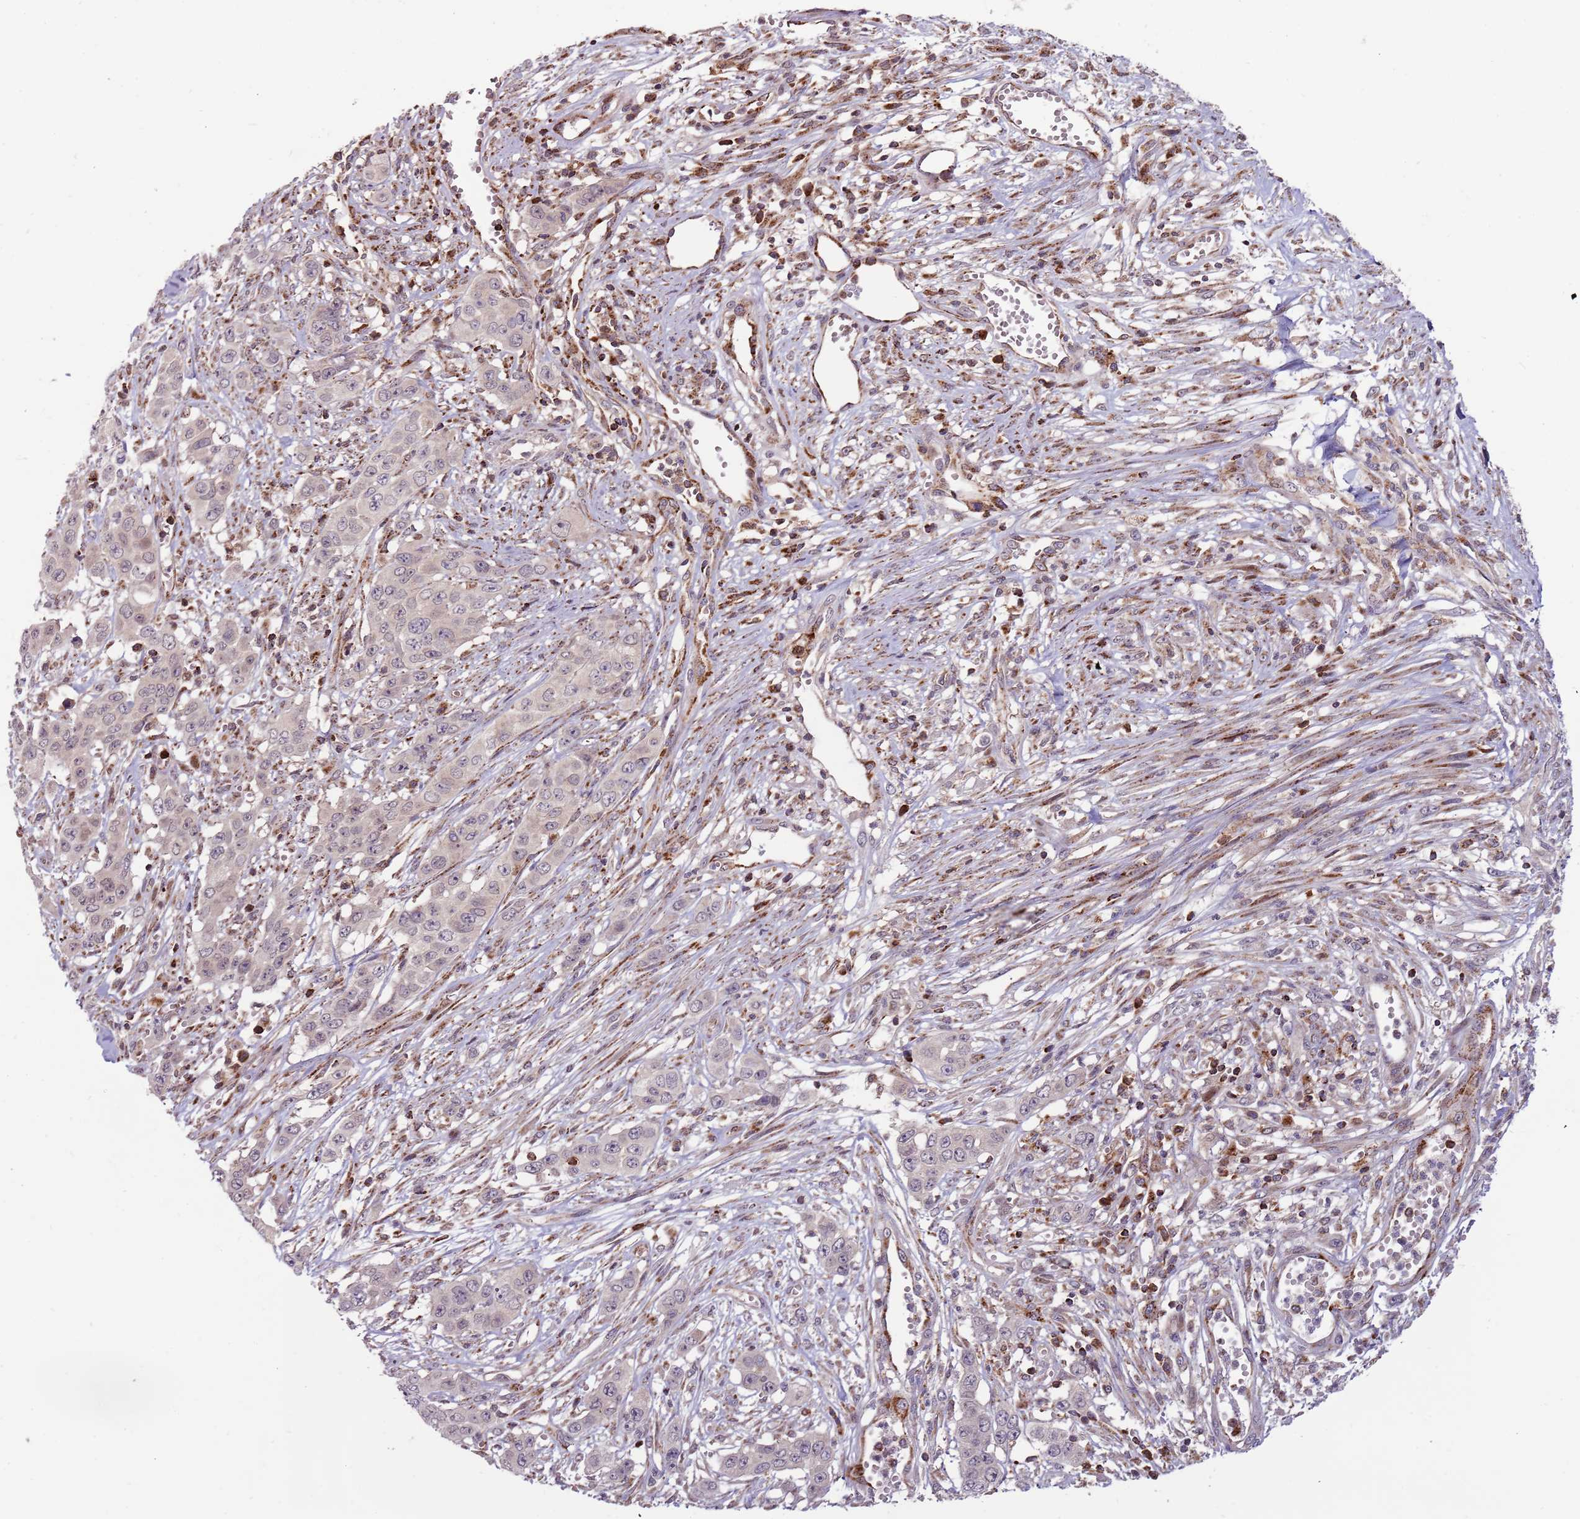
{"staining": {"intensity": "negative", "quantity": "none", "location": "none"}, "tissue": "stomach cancer", "cell_type": "Tumor cells", "image_type": "cancer", "snomed": [{"axis": "morphology", "description": "Adenocarcinoma, NOS"}, {"axis": "topography", "description": "Stomach, upper"}], "caption": "A high-resolution image shows immunohistochemistry (IHC) staining of stomach cancer, which shows no significant positivity in tumor cells.", "gene": "ULK3", "patient": {"sex": "male", "age": 62}}